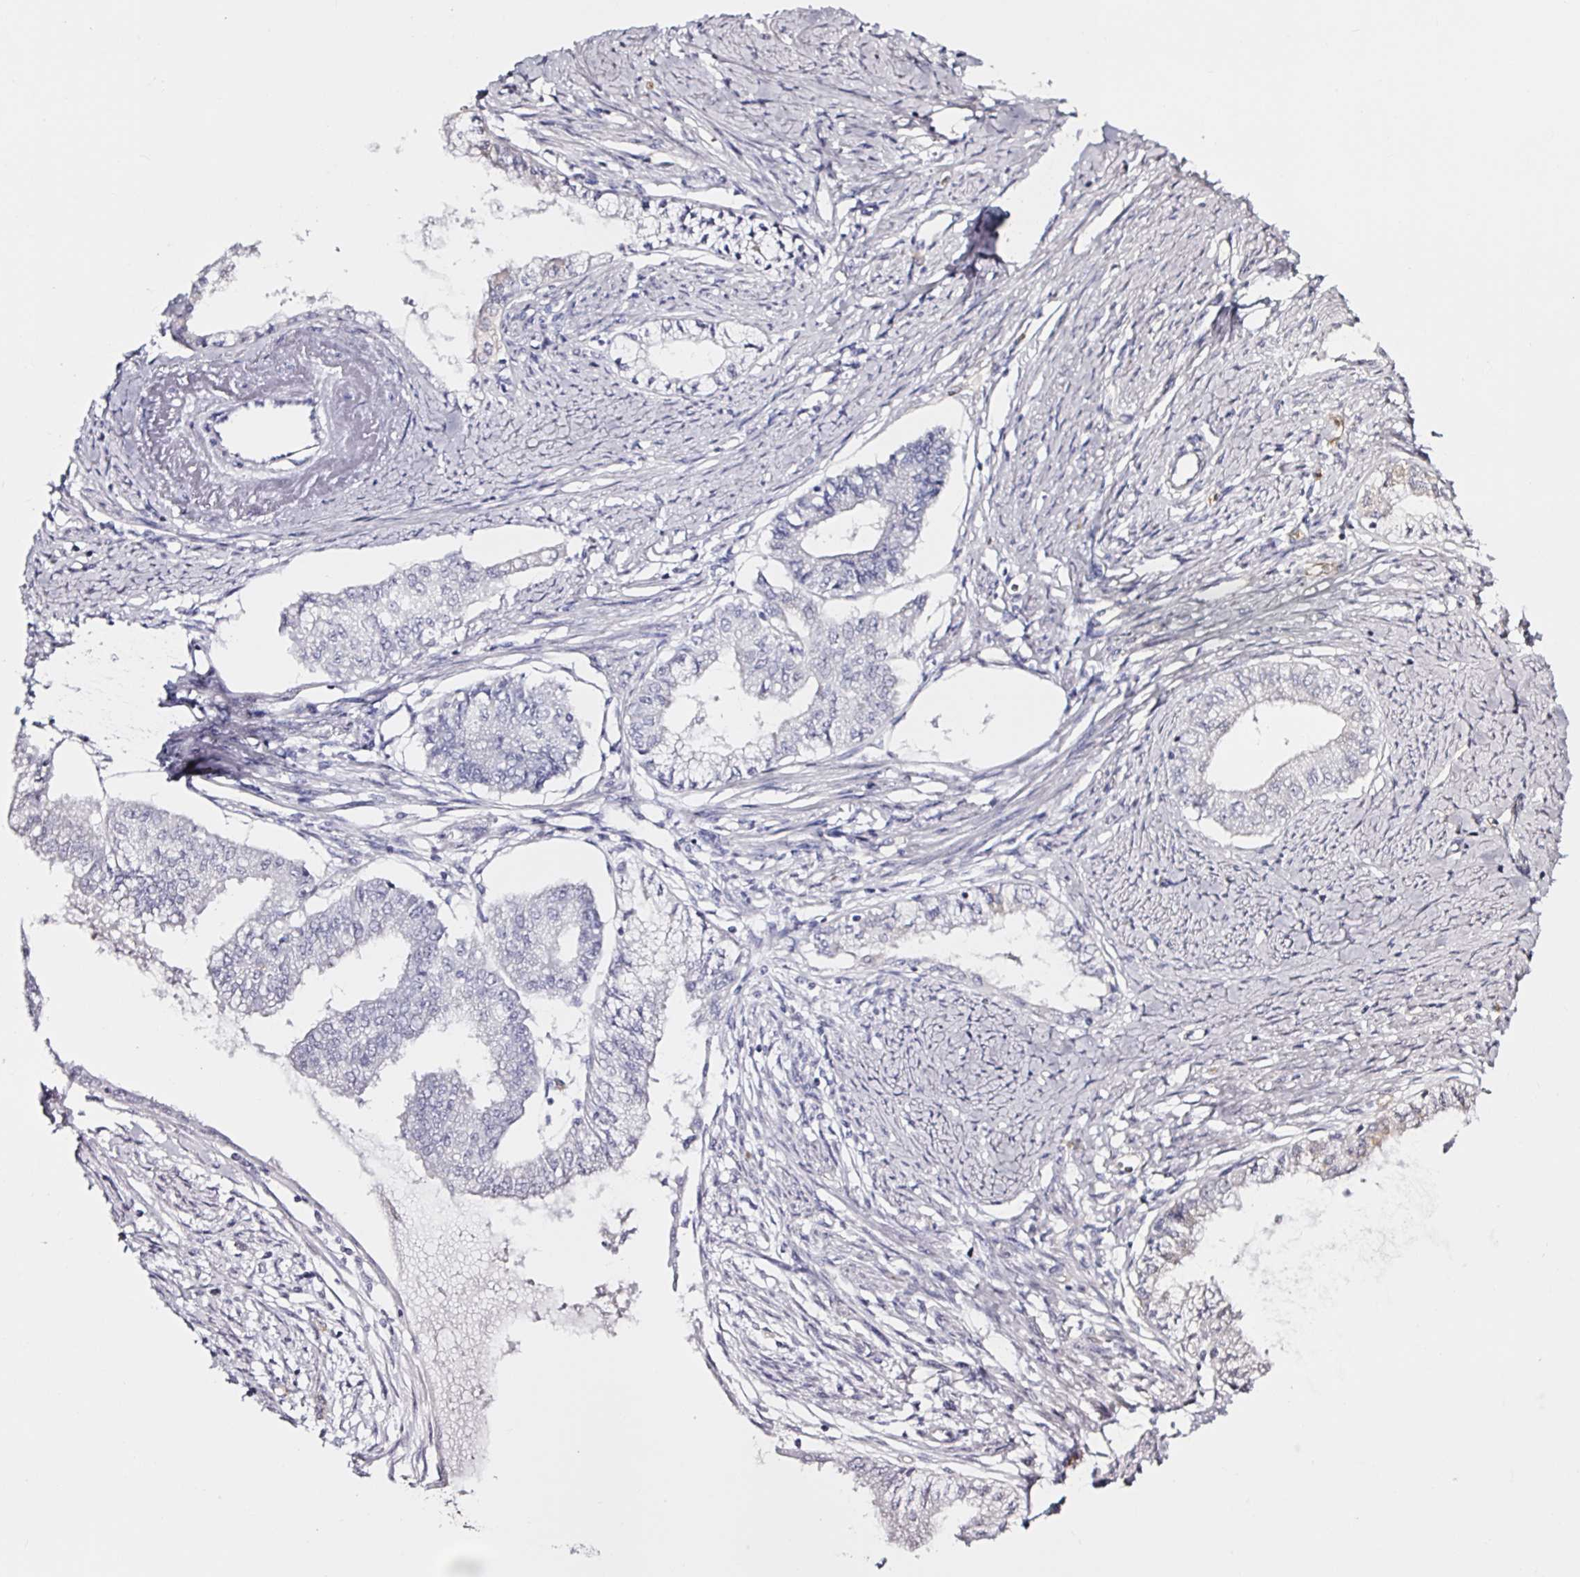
{"staining": {"intensity": "negative", "quantity": "none", "location": "none"}, "tissue": "endometrial cancer", "cell_type": "Tumor cells", "image_type": "cancer", "snomed": [{"axis": "morphology", "description": "Adenocarcinoma, NOS"}, {"axis": "topography", "description": "Endometrium"}], "caption": "Tumor cells show no significant protein positivity in adenocarcinoma (endometrial).", "gene": "ACSBG2", "patient": {"sex": "female", "age": 76}}